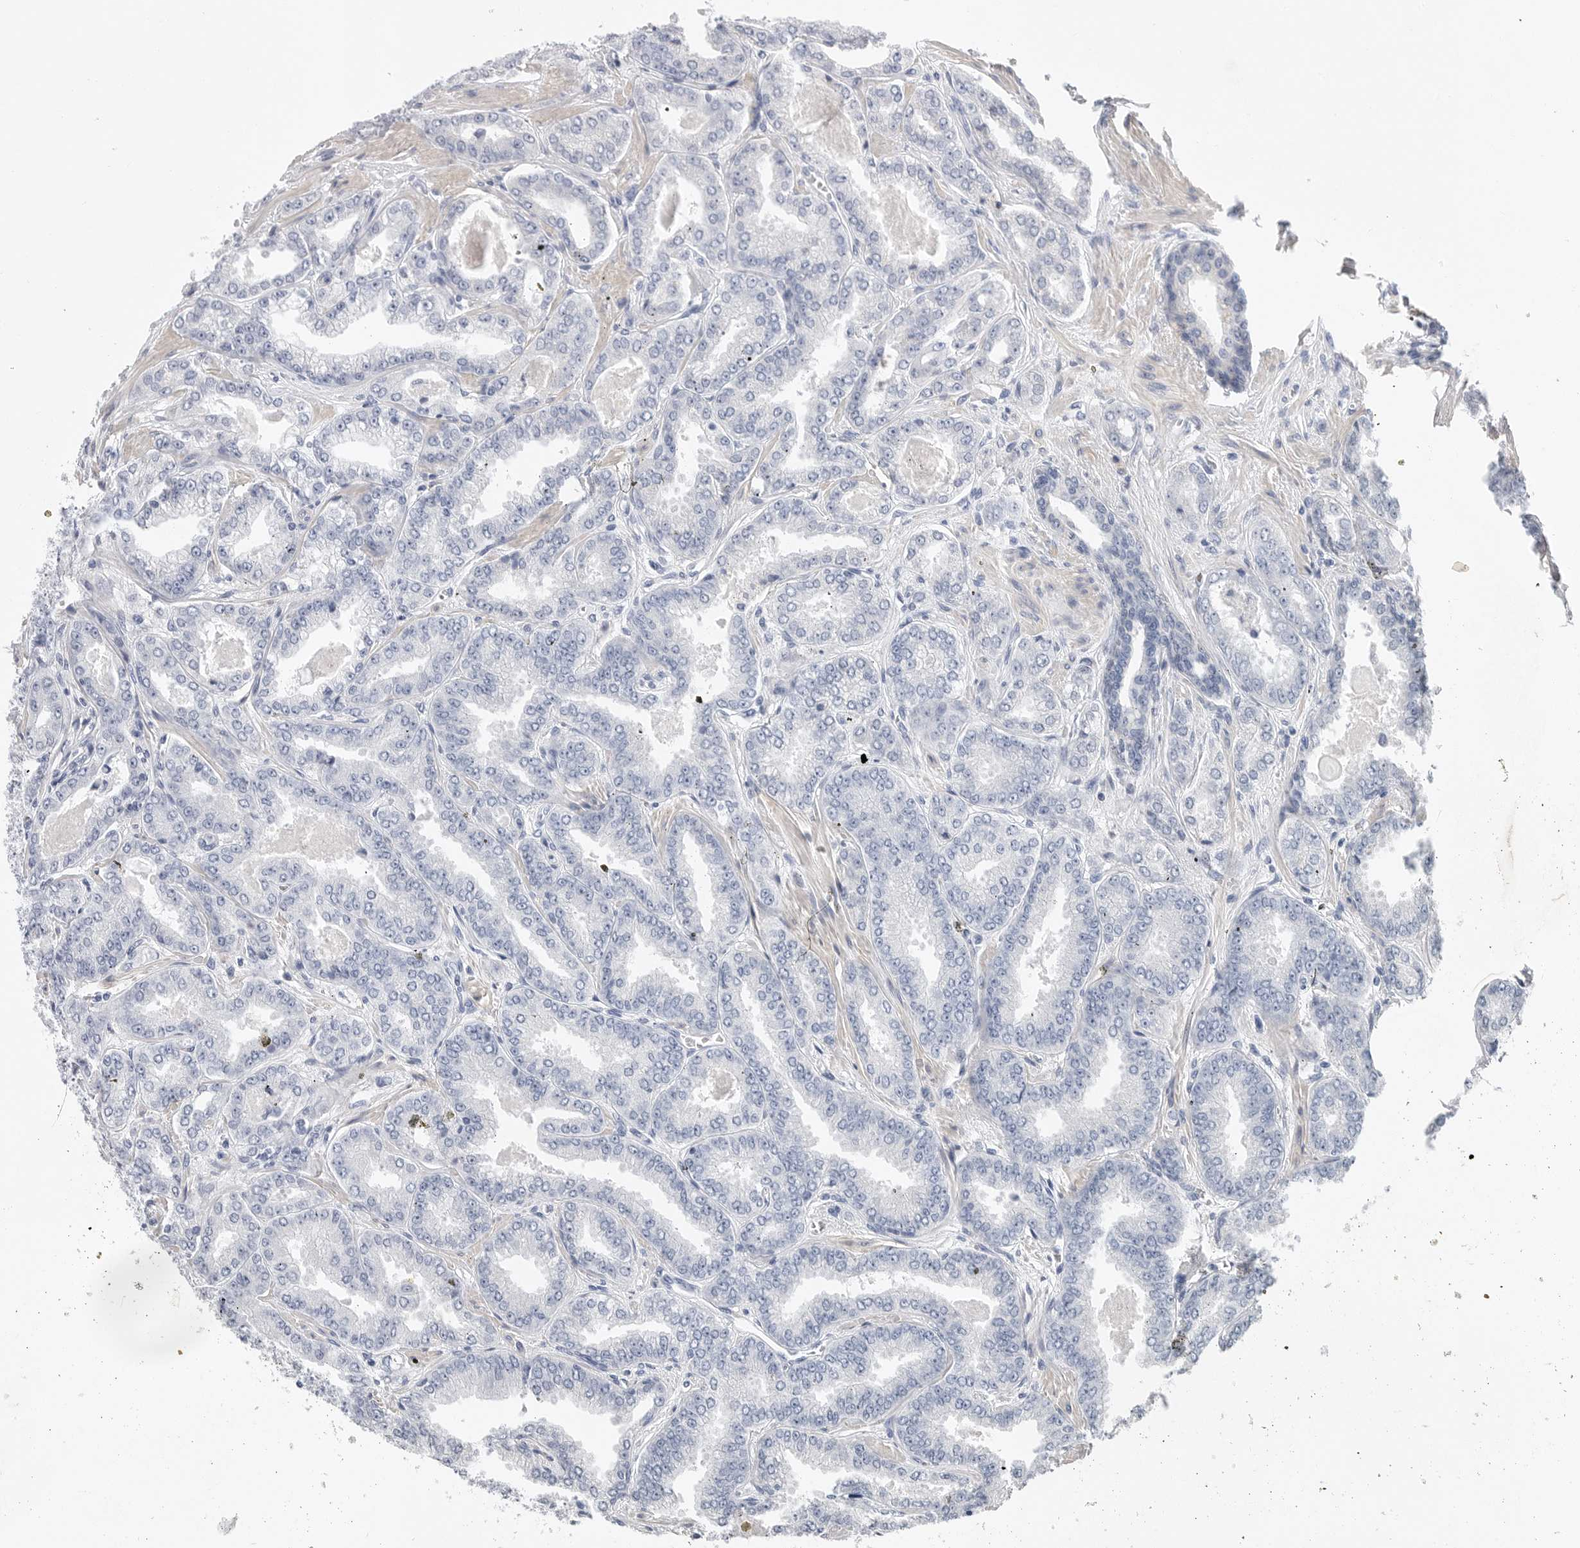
{"staining": {"intensity": "negative", "quantity": "none", "location": "none"}, "tissue": "prostate cancer", "cell_type": "Tumor cells", "image_type": "cancer", "snomed": [{"axis": "morphology", "description": "Adenocarcinoma, High grade"}, {"axis": "topography", "description": "Prostate"}], "caption": "Human prostate cancer (adenocarcinoma (high-grade)) stained for a protein using IHC reveals no expression in tumor cells.", "gene": "CAMK2B", "patient": {"sex": "male", "age": 71}}